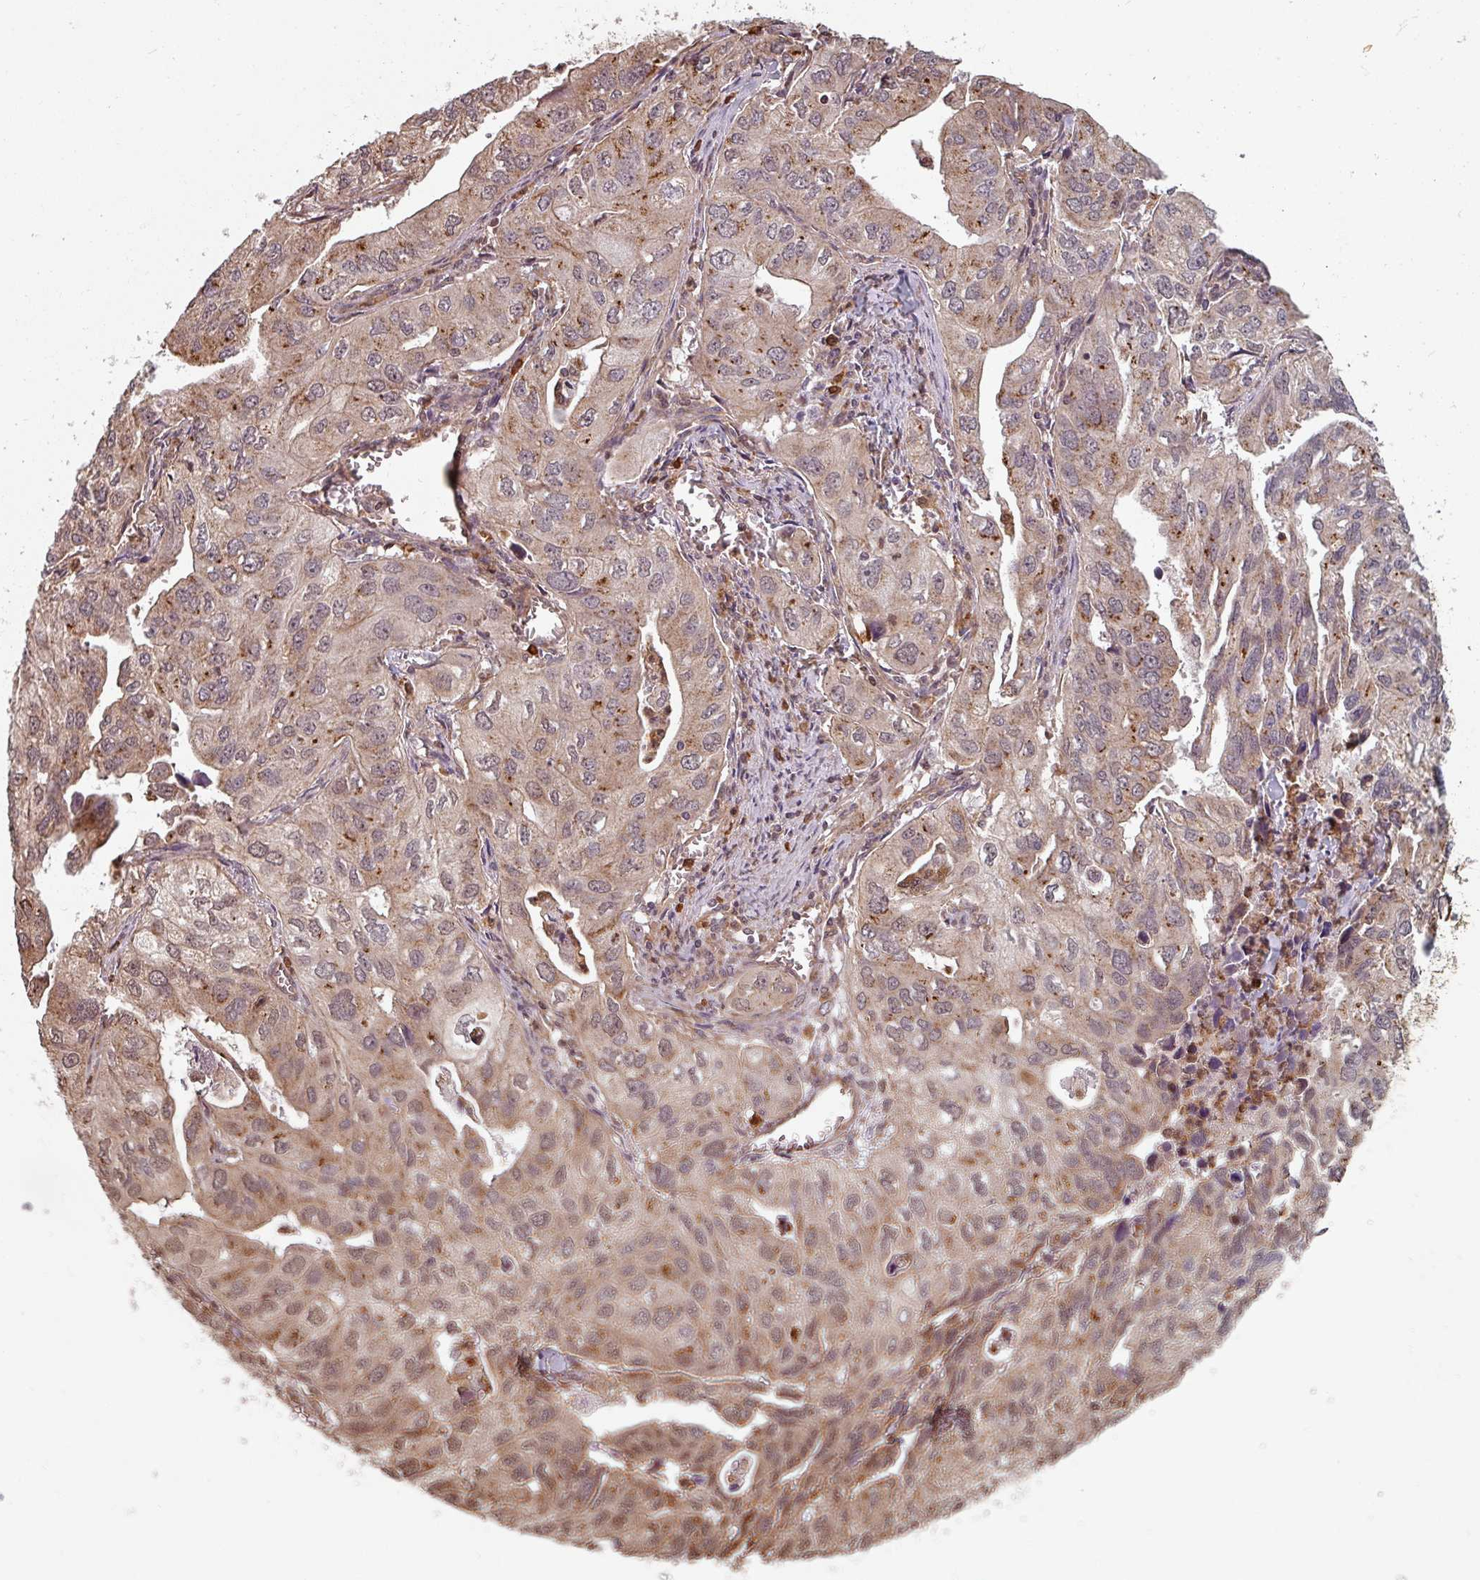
{"staining": {"intensity": "weak", "quantity": ">75%", "location": "cytoplasmic/membranous"}, "tissue": "lung cancer", "cell_type": "Tumor cells", "image_type": "cancer", "snomed": [{"axis": "morphology", "description": "Adenocarcinoma, NOS"}, {"axis": "topography", "description": "Lung"}], "caption": "An image of adenocarcinoma (lung) stained for a protein demonstrates weak cytoplasmic/membranous brown staining in tumor cells. (DAB (3,3'-diaminobenzidine) = brown stain, brightfield microscopy at high magnification).", "gene": "EID1", "patient": {"sex": "male", "age": 48}}